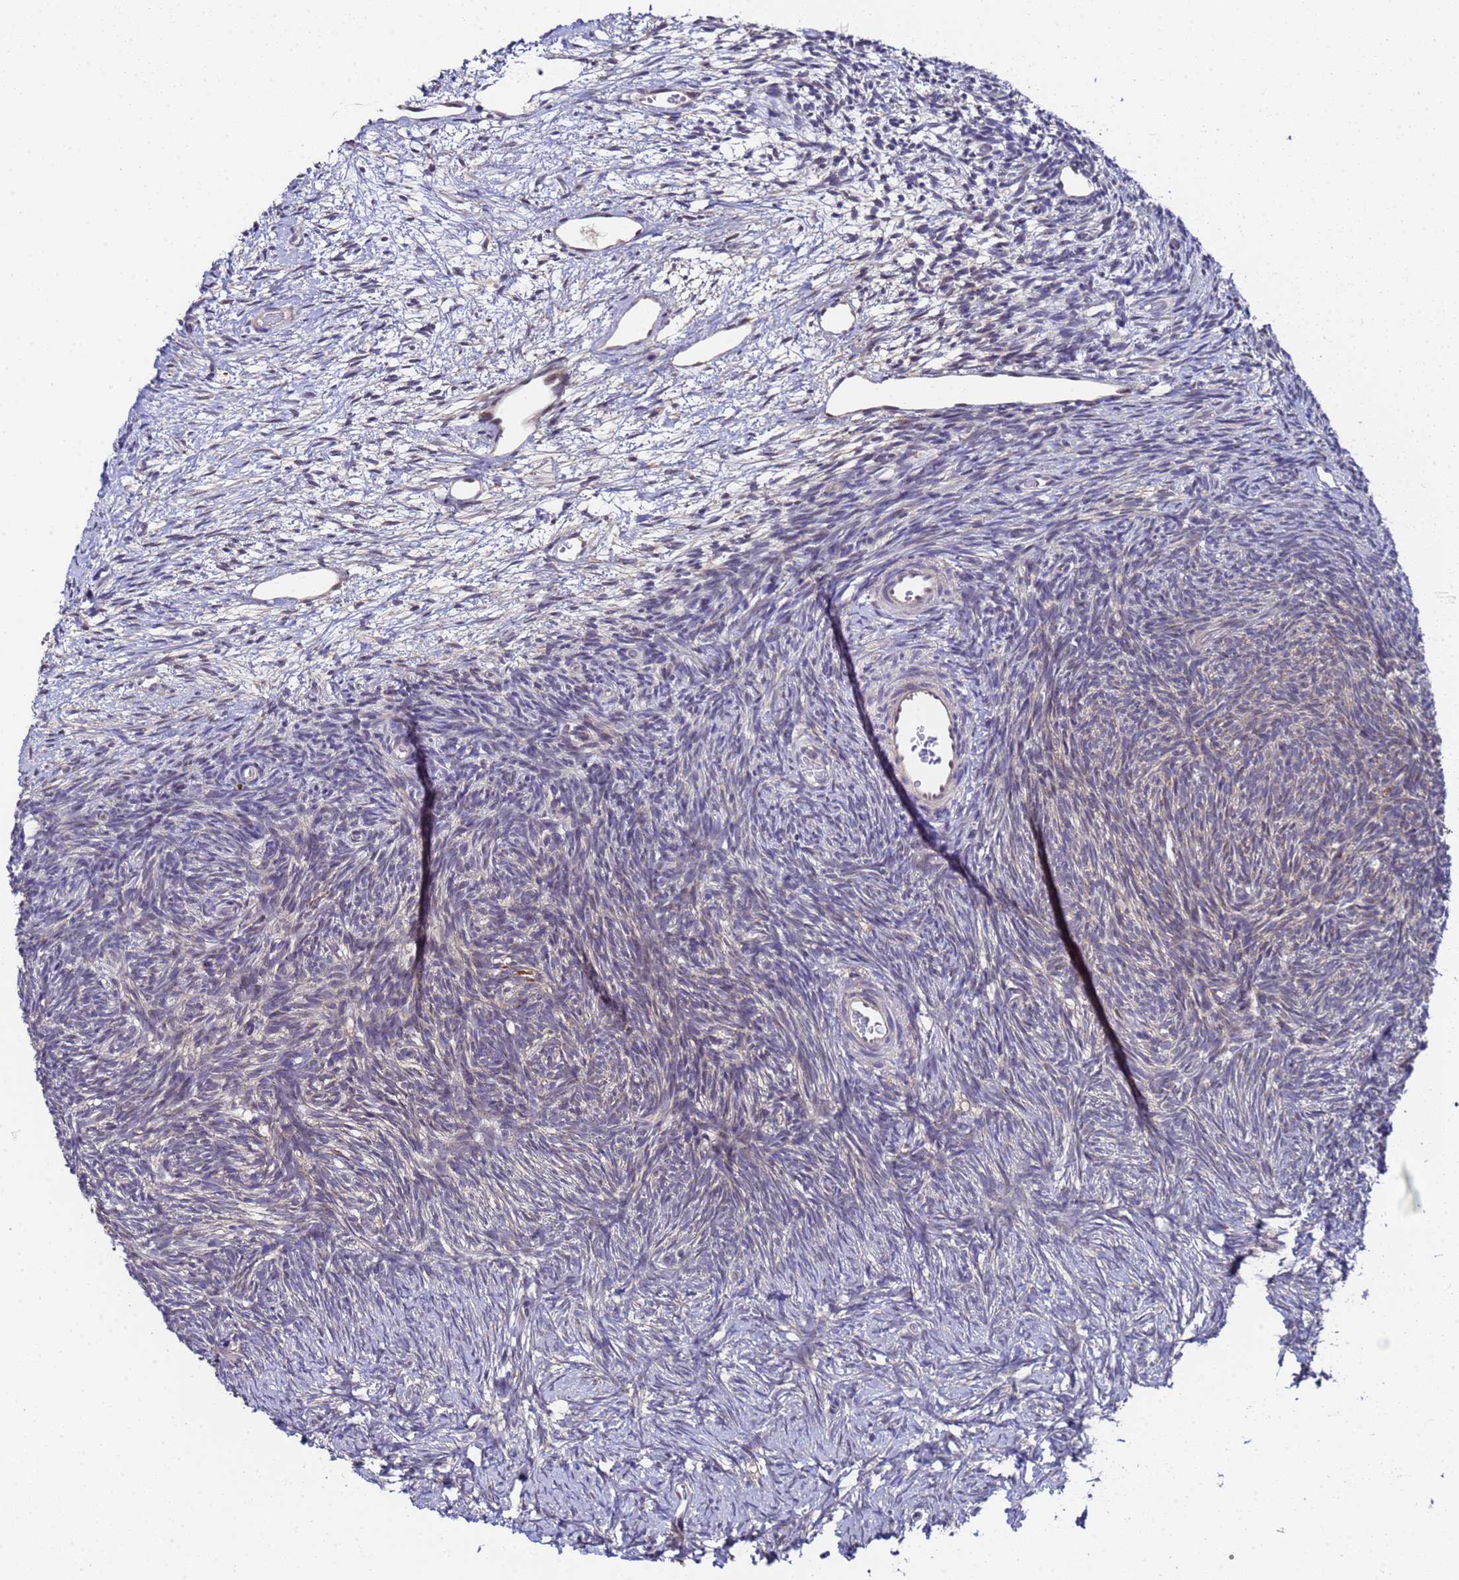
{"staining": {"intensity": "weak", "quantity": "<25%", "location": "cytoplasmic/membranous"}, "tissue": "ovary", "cell_type": "Ovarian stroma cells", "image_type": "normal", "snomed": [{"axis": "morphology", "description": "Normal tissue, NOS"}, {"axis": "topography", "description": "Ovary"}], "caption": "Immunohistochemistry (IHC) of normal human ovary exhibits no positivity in ovarian stroma cells.", "gene": "ANAPC13", "patient": {"sex": "female", "age": 39}}